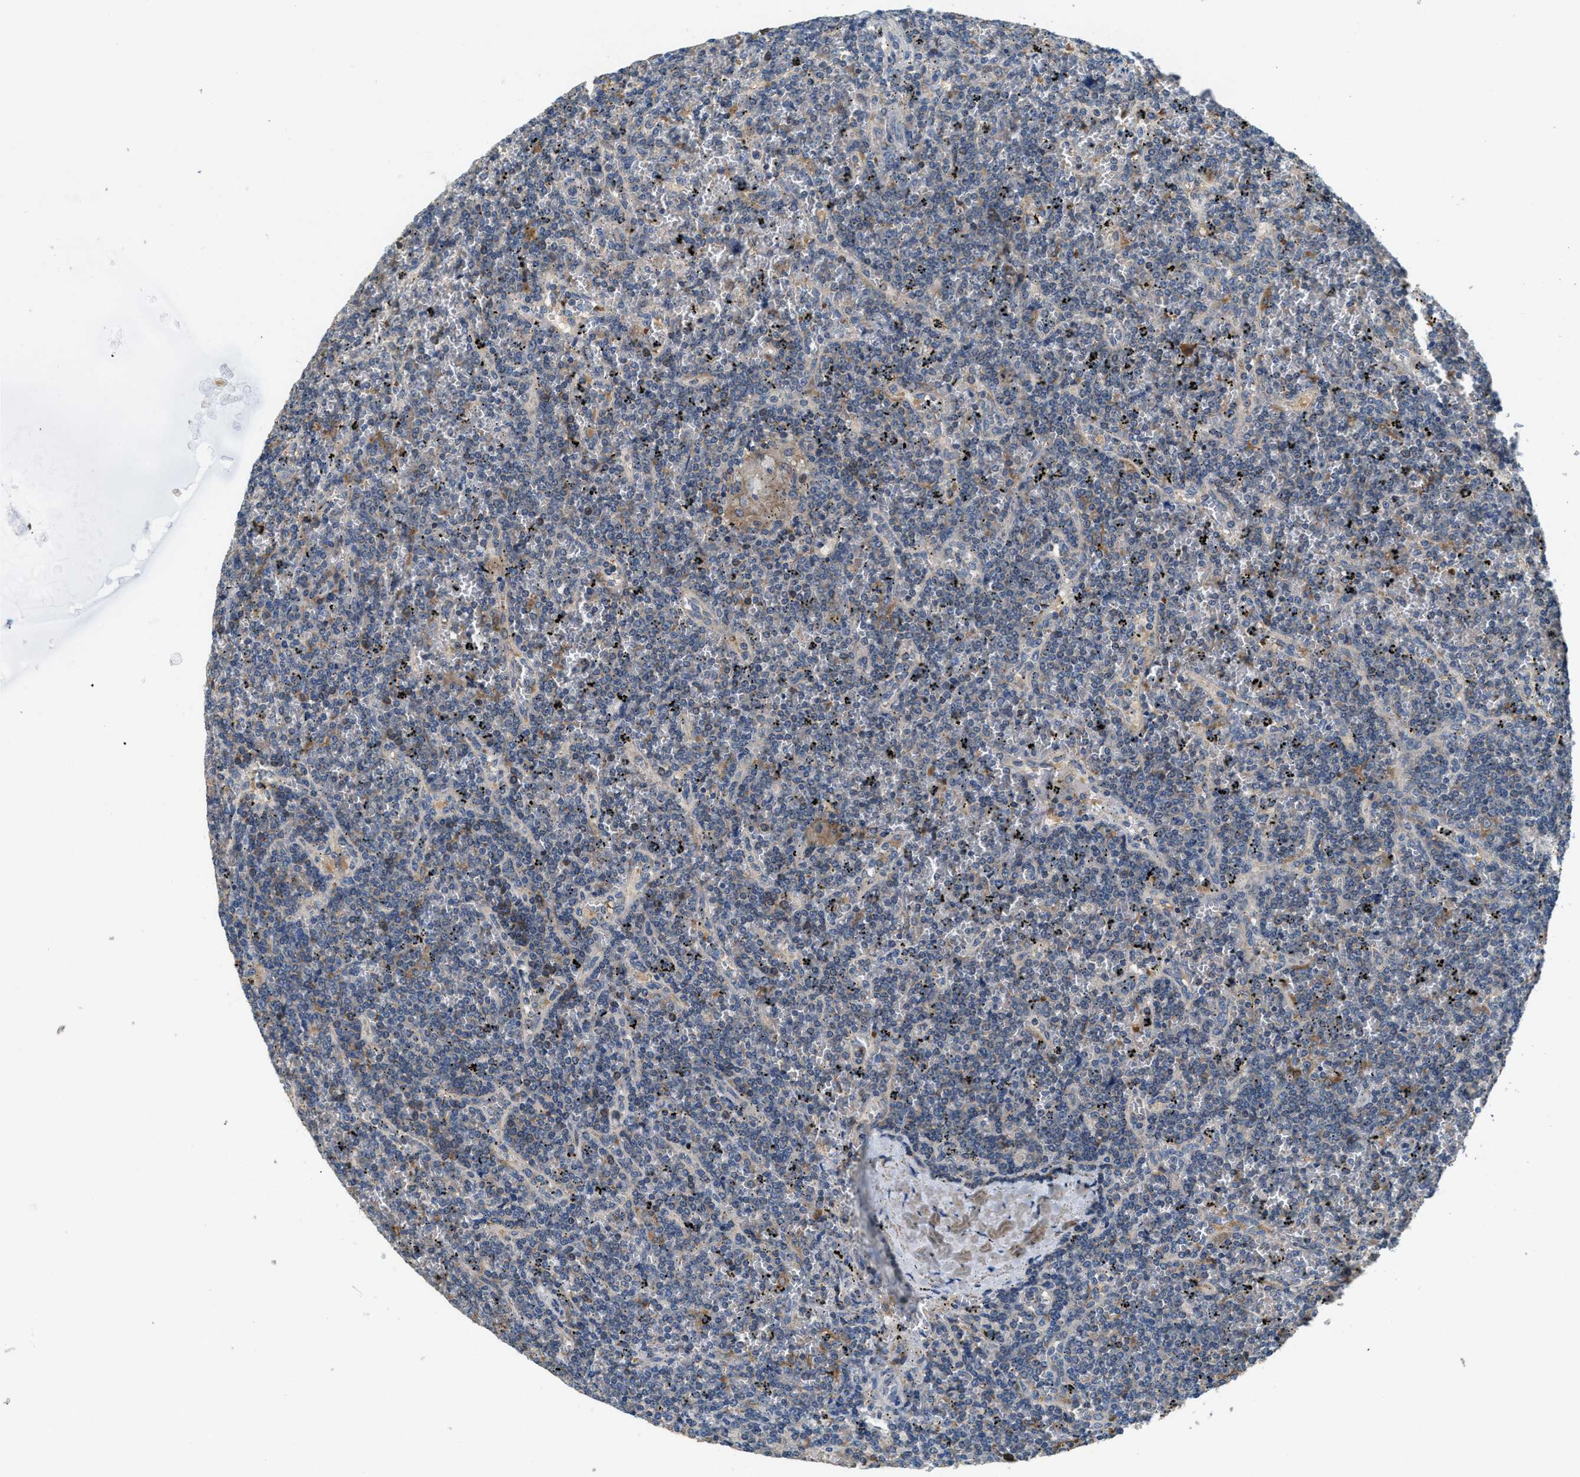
{"staining": {"intensity": "negative", "quantity": "none", "location": "none"}, "tissue": "lymphoma", "cell_type": "Tumor cells", "image_type": "cancer", "snomed": [{"axis": "morphology", "description": "Malignant lymphoma, non-Hodgkin's type, Low grade"}, {"axis": "topography", "description": "Spleen"}], "caption": "Human lymphoma stained for a protein using immunohistochemistry shows no staining in tumor cells.", "gene": "DGKE", "patient": {"sex": "female", "age": 19}}